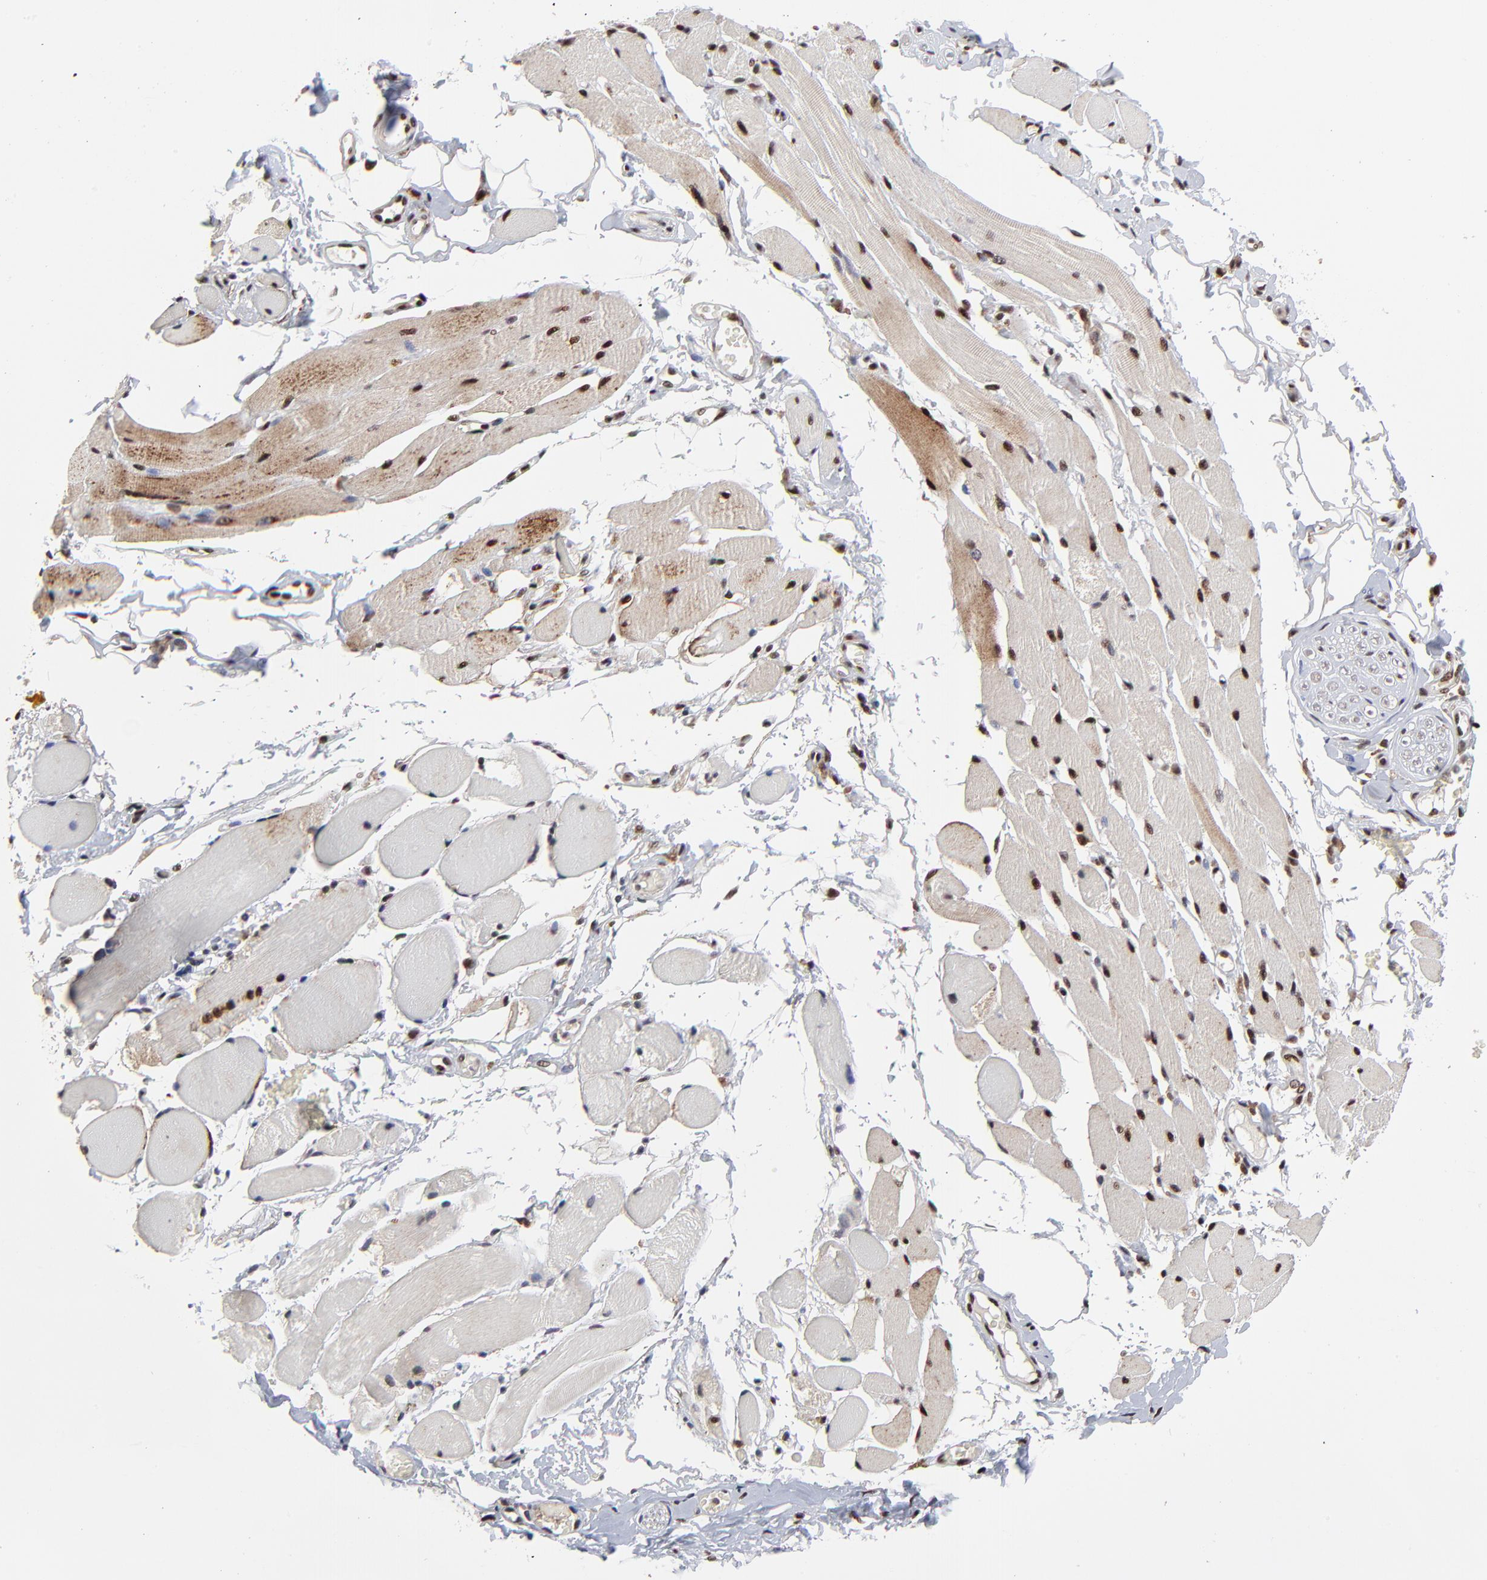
{"staining": {"intensity": "moderate", "quantity": ">75%", "location": "nuclear"}, "tissue": "adipose tissue", "cell_type": "Adipocytes", "image_type": "normal", "snomed": [{"axis": "morphology", "description": "Normal tissue, NOS"}, {"axis": "morphology", "description": "Squamous cell carcinoma, NOS"}, {"axis": "topography", "description": "Skeletal muscle"}, {"axis": "topography", "description": "Soft tissue"}, {"axis": "topography", "description": "Oral tissue"}], "caption": "Moderate nuclear positivity for a protein is appreciated in approximately >75% of adipocytes of unremarkable adipose tissue using immunohistochemistry.", "gene": "RBM22", "patient": {"sex": "male", "age": 54}}